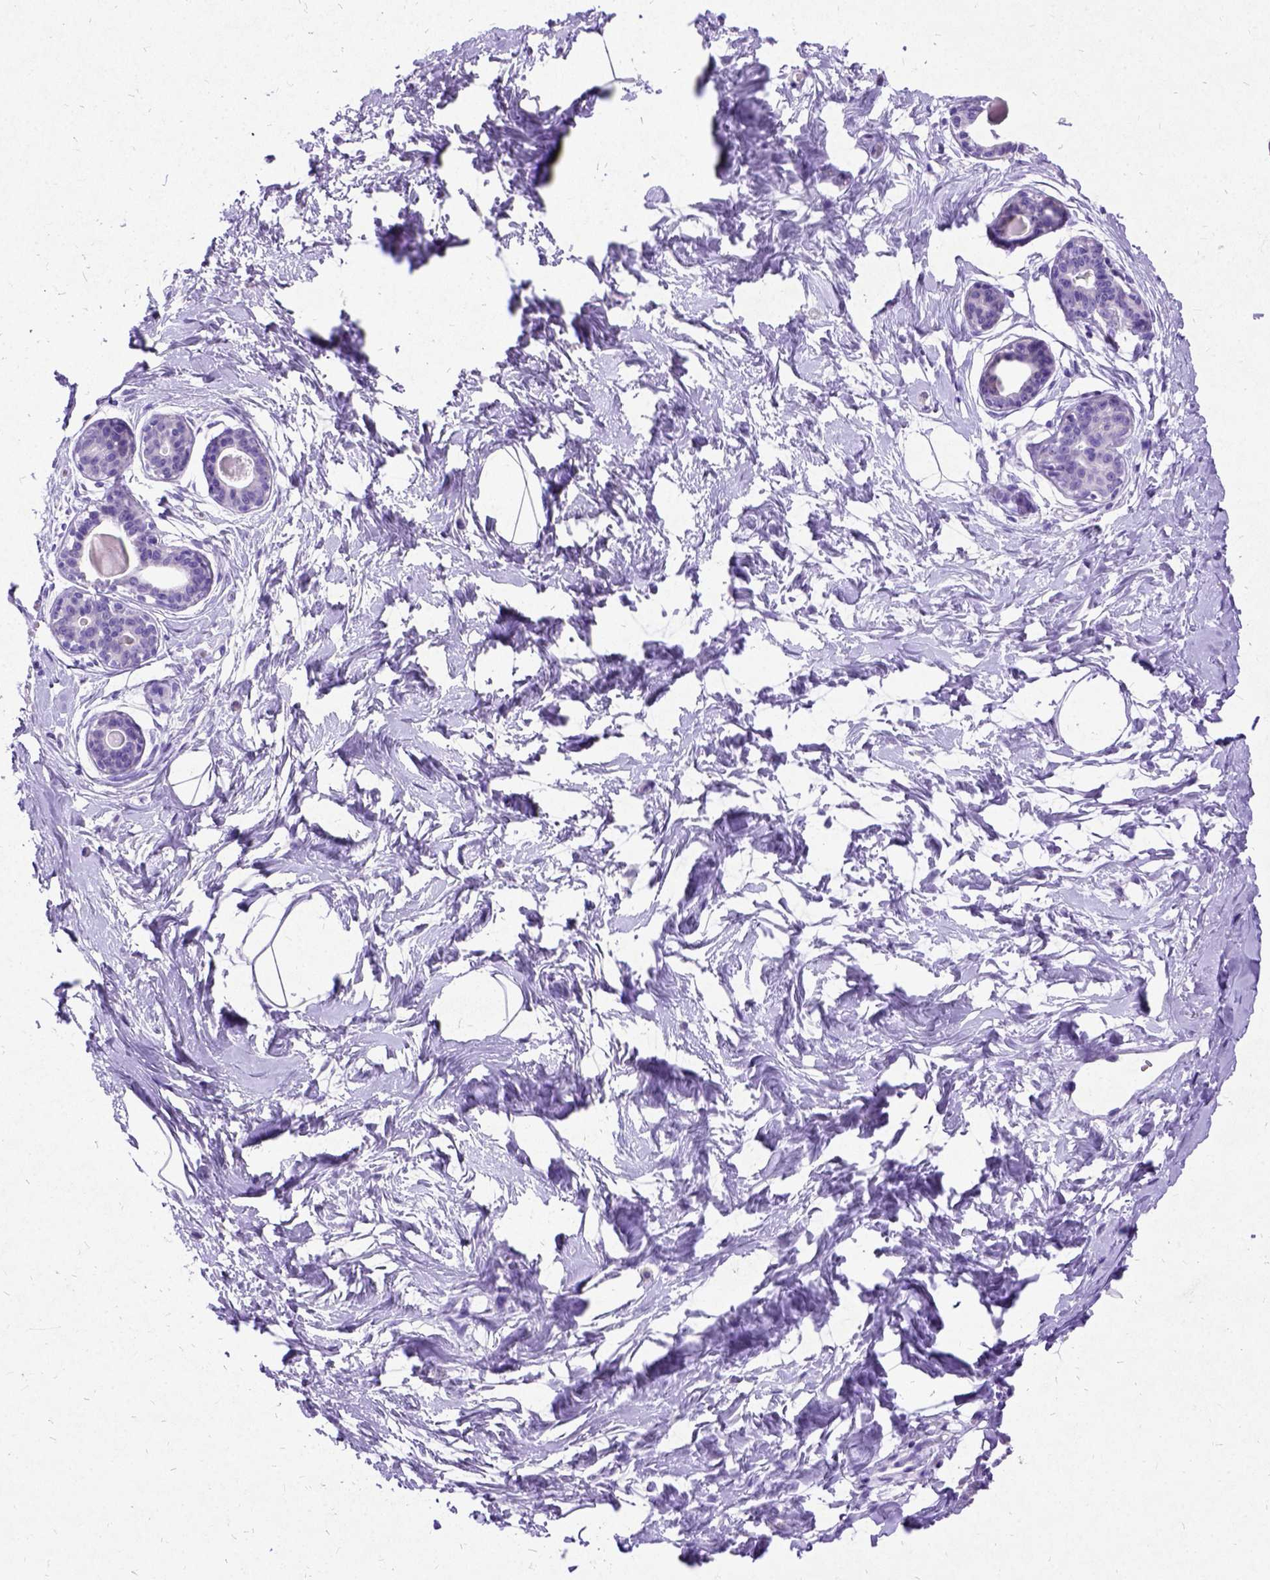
{"staining": {"intensity": "negative", "quantity": "none", "location": "none"}, "tissue": "breast", "cell_type": "Adipocytes", "image_type": "normal", "snomed": [{"axis": "morphology", "description": "Normal tissue, NOS"}, {"axis": "topography", "description": "Breast"}], "caption": "Micrograph shows no protein expression in adipocytes of benign breast.", "gene": "NEUROD4", "patient": {"sex": "female", "age": 45}}